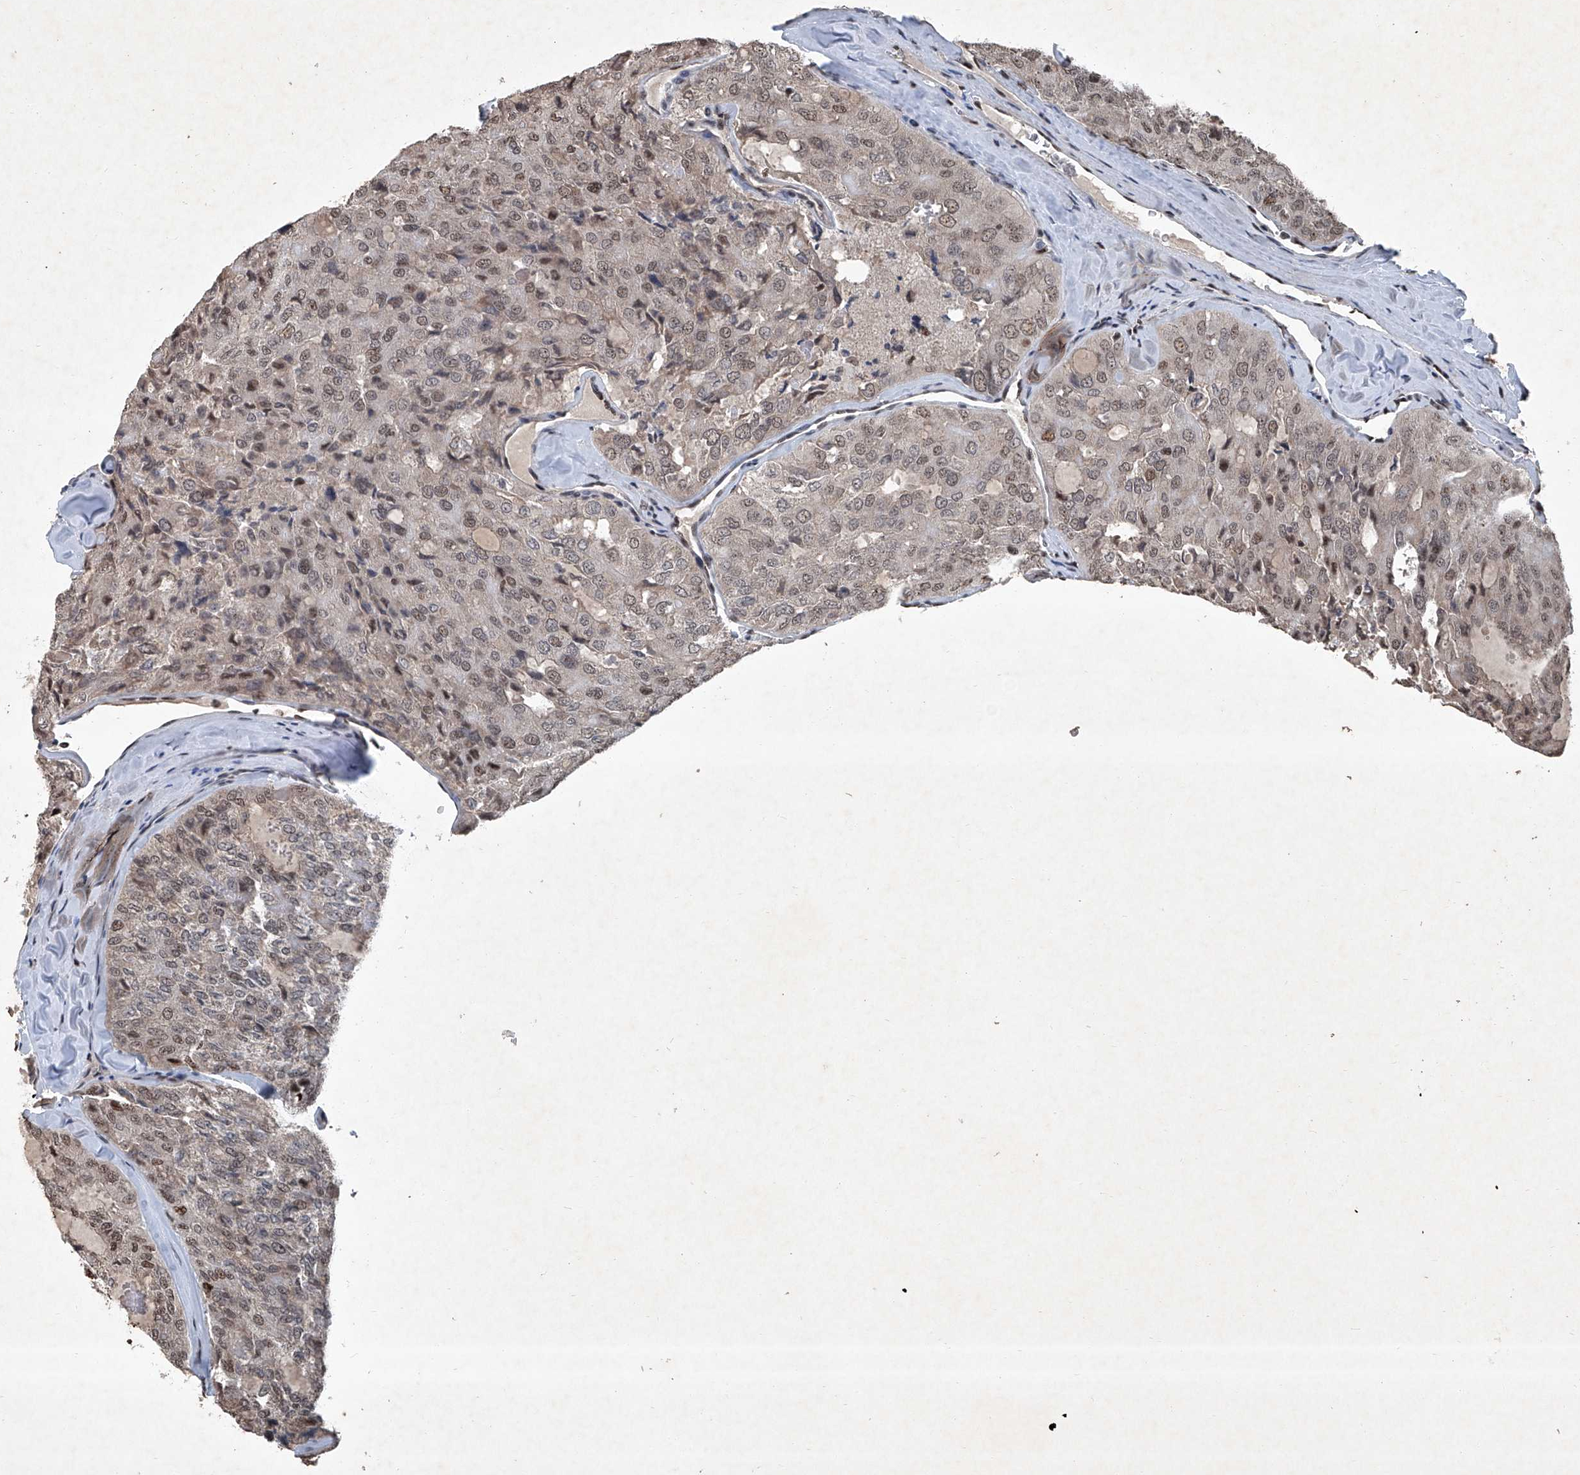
{"staining": {"intensity": "moderate", "quantity": ">75%", "location": "nuclear"}, "tissue": "thyroid cancer", "cell_type": "Tumor cells", "image_type": "cancer", "snomed": [{"axis": "morphology", "description": "Follicular adenoma carcinoma, NOS"}, {"axis": "topography", "description": "Thyroid gland"}], "caption": "Tumor cells demonstrate moderate nuclear positivity in about >75% of cells in follicular adenoma carcinoma (thyroid). Immunohistochemistry stains the protein of interest in brown and the nuclei are stained blue.", "gene": "DDX39B", "patient": {"sex": "male", "age": 75}}